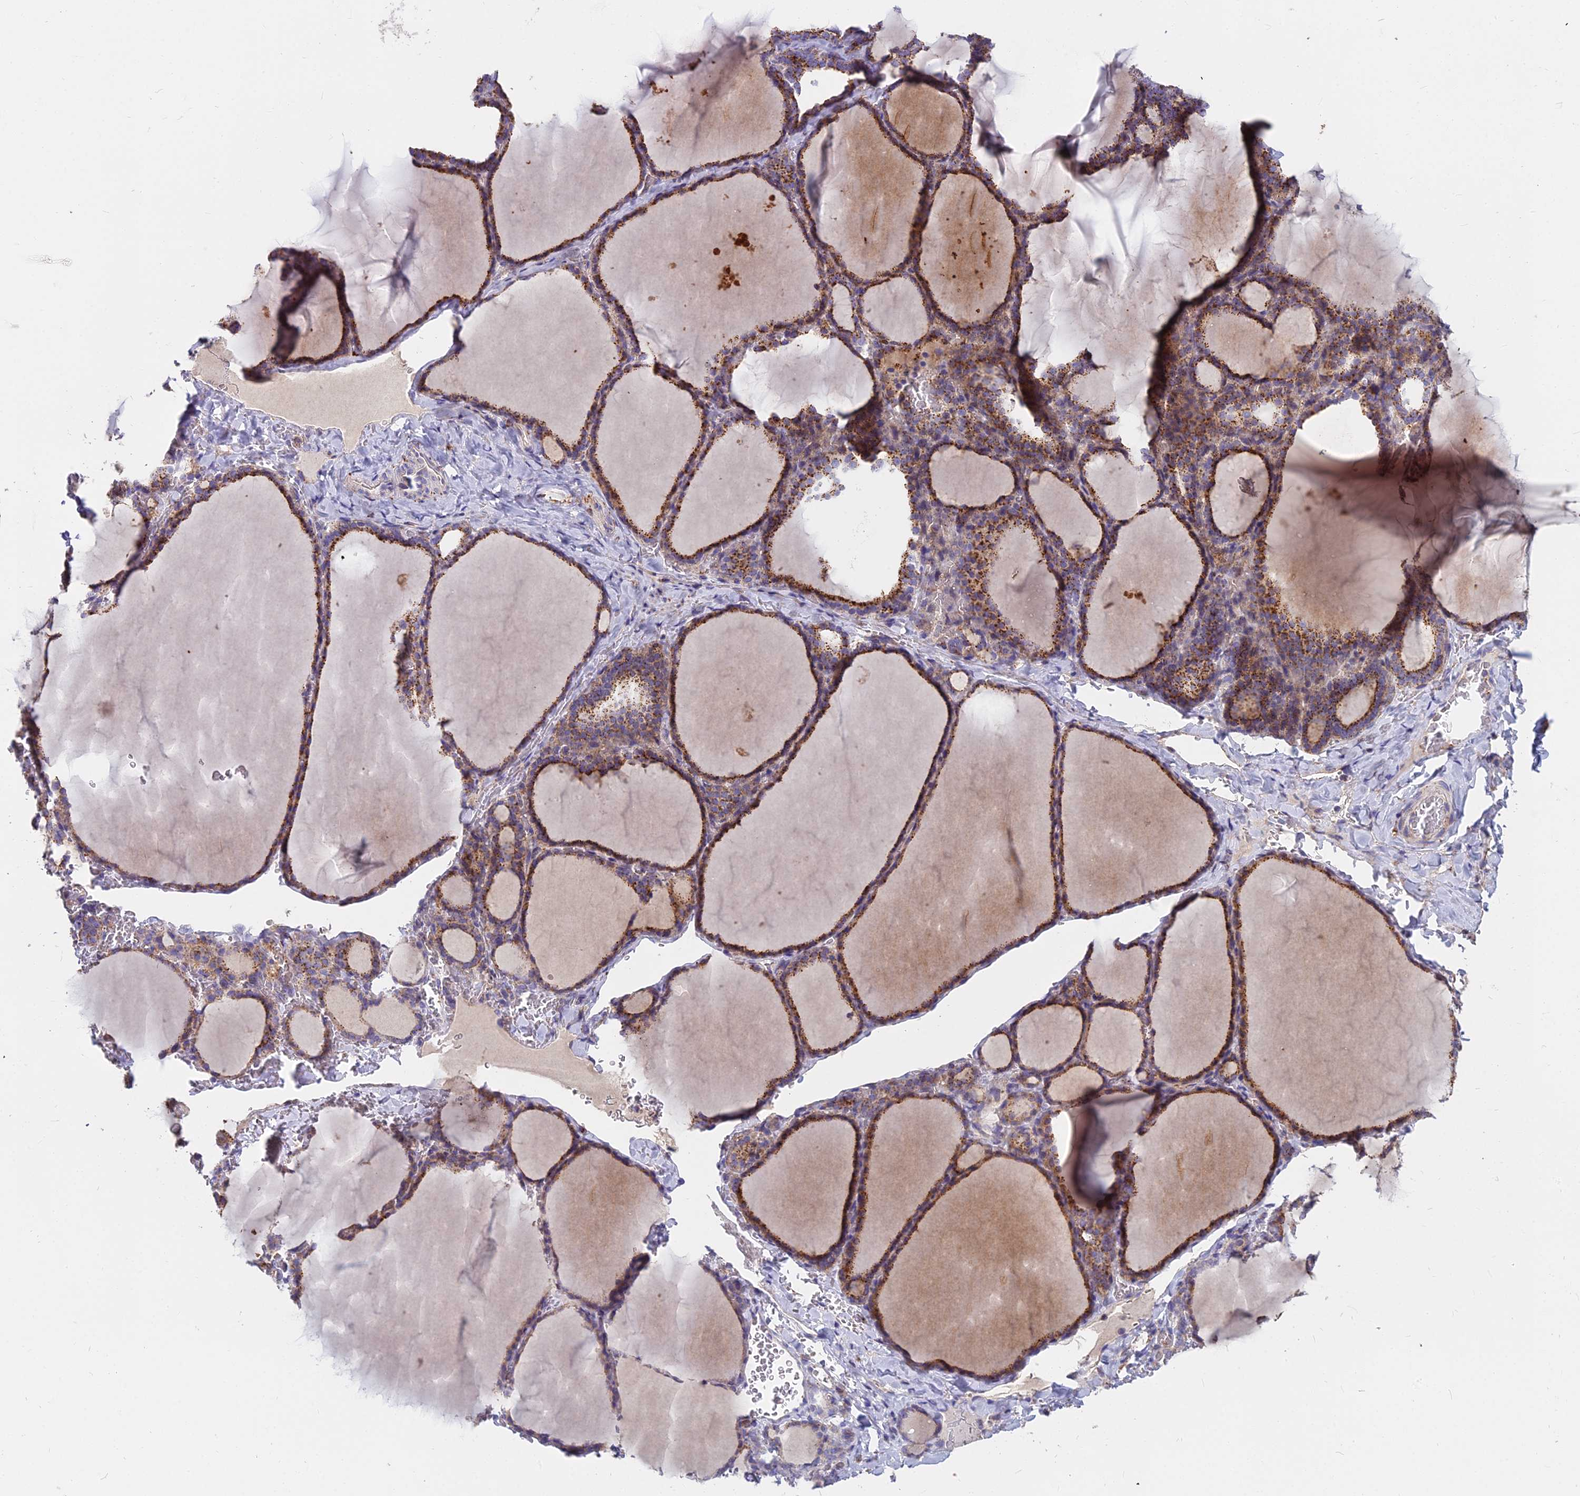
{"staining": {"intensity": "moderate", "quantity": ">75%", "location": "cytoplasmic/membranous"}, "tissue": "thyroid gland", "cell_type": "Glandular cells", "image_type": "normal", "snomed": [{"axis": "morphology", "description": "Normal tissue, NOS"}, {"axis": "topography", "description": "Thyroid gland"}], "caption": "A photomicrograph of human thyroid gland stained for a protein reveals moderate cytoplasmic/membranous brown staining in glandular cells.", "gene": "FRMPD1", "patient": {"sex": "female", "age": 39}}